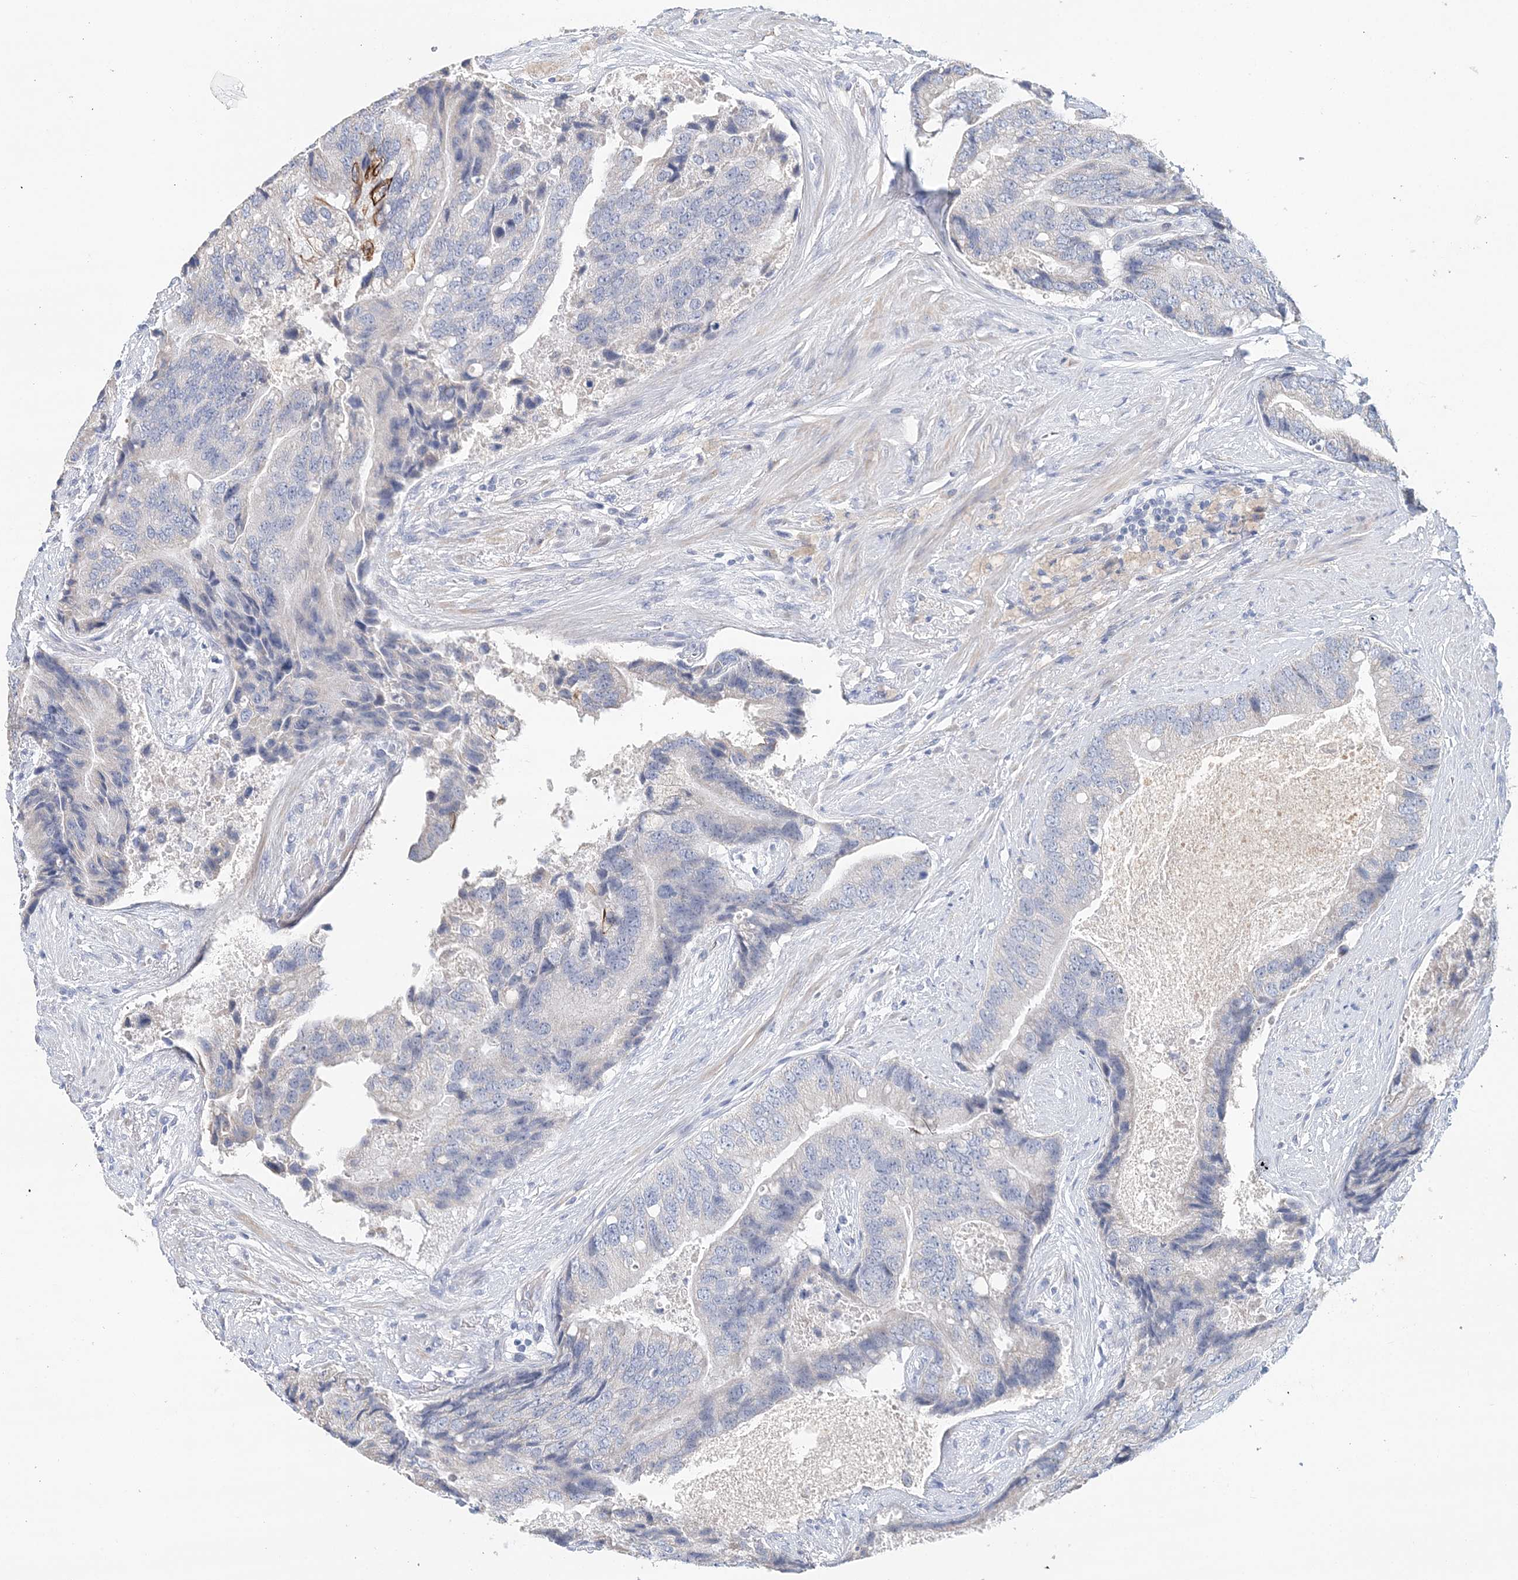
{"staining": {"intensity": "negative", "quantity": "none", "location": "none"}, "tissue": "prostate cancer", "cell_type": "Tumor cells", "image_type": "cancer", "snomed": [{"axis": "morphology", "description": "Adenocarcinoma, High grade"}, {"axis": "topography", "description": "Prostate"}], "caption": "Prostate high-grade adenocarcinoma was stained to show a protein in brown. There is no significant staining in tumor cells.", "gene": "LRRIQ4", "patient": {"sex": "male", "age": 70}}